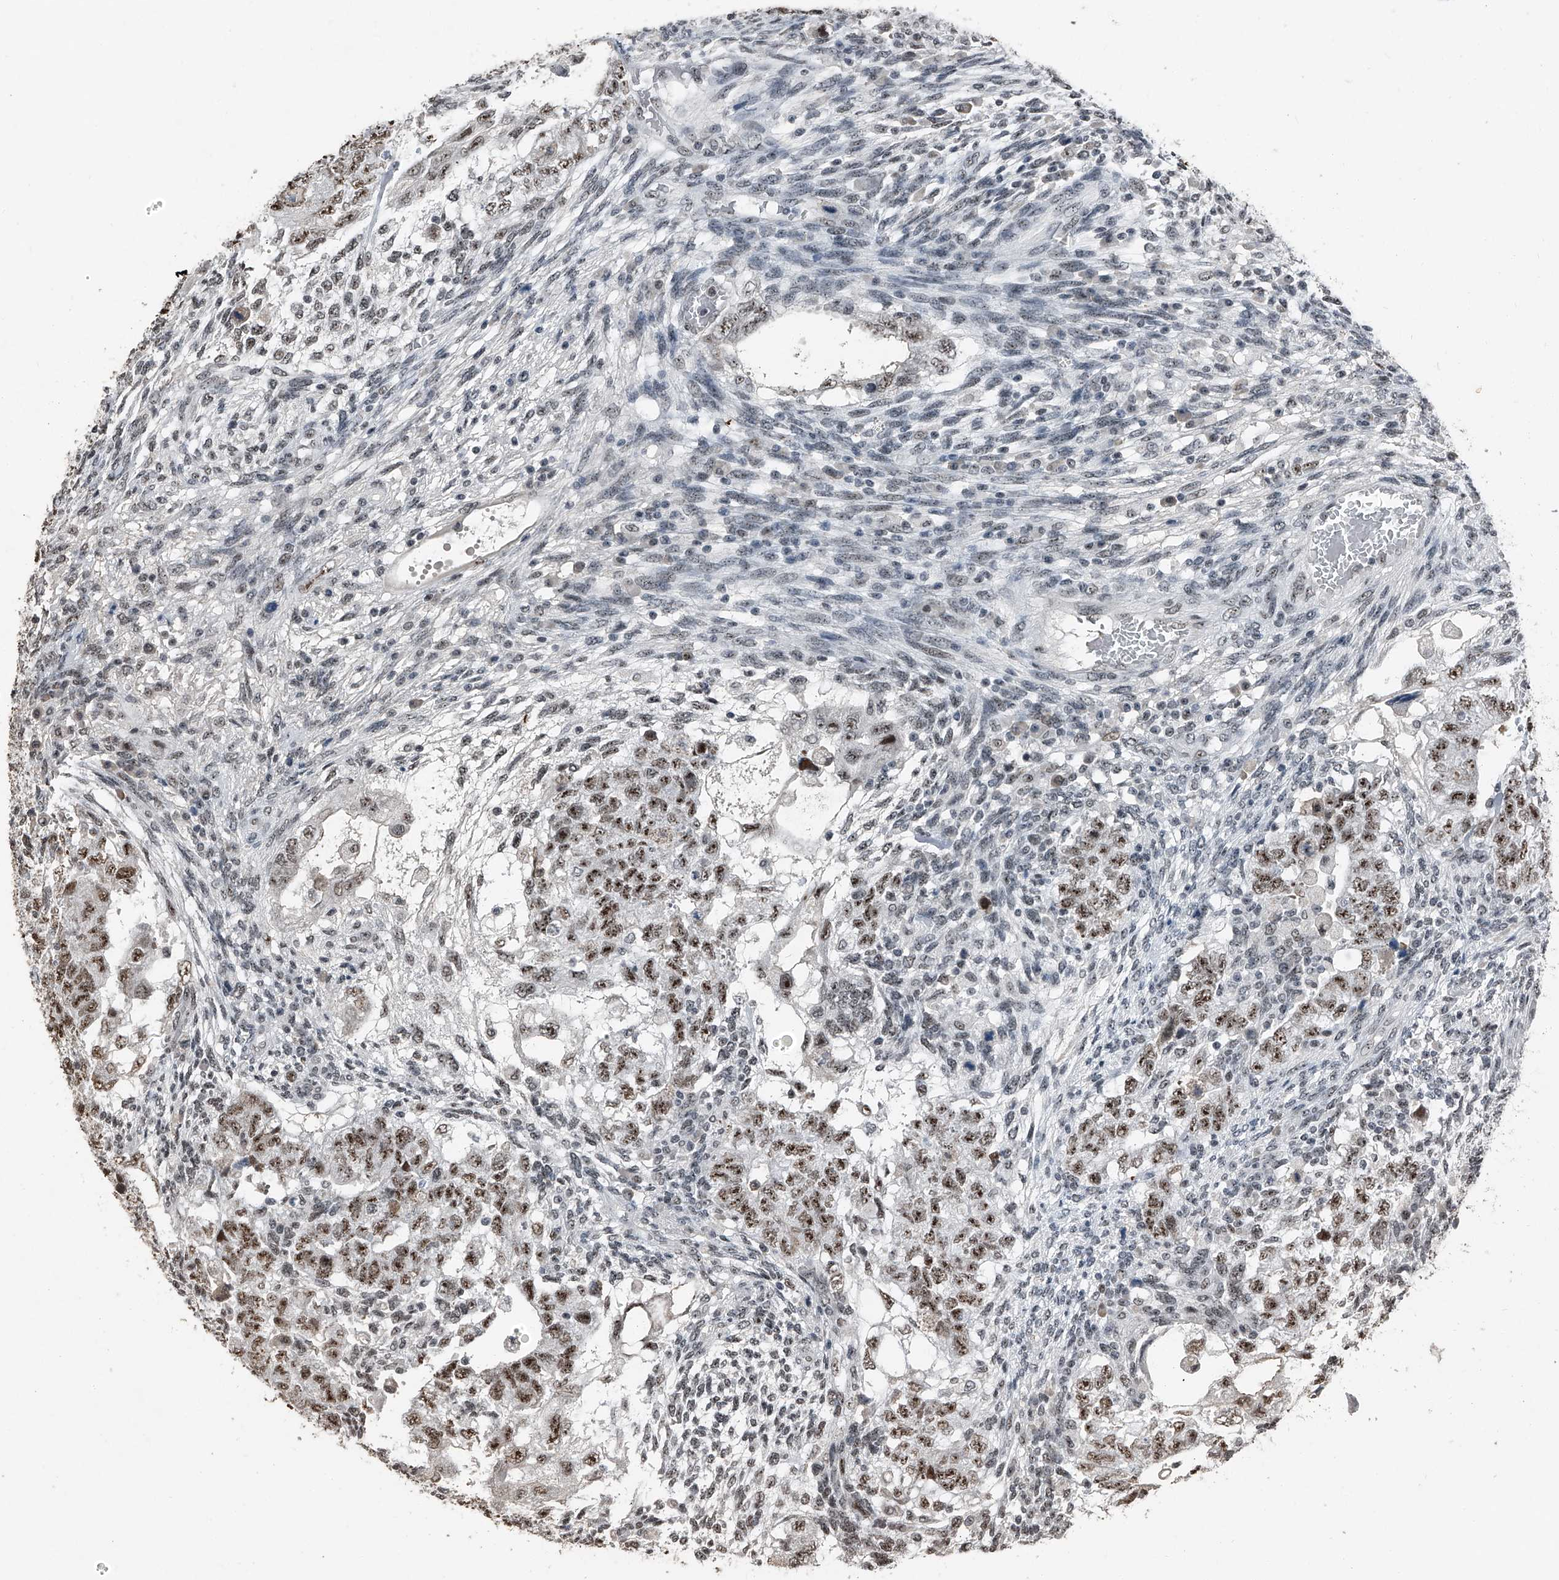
{"staining": {"intensity": "moderate", "quantity": ">75%", "location": "nuclear"}, "tissue": "testis cancer", "cell_type": "Tumor cells", "image_type": "cancer", "snomed": [{"axis": "morphology", "description": "Normal tissue, NOS"}, {"axis": "morphology", "description": "Carcinoma, Embryonal, NOS"}, {"axis": "topography", "description": "Testis"}], "caption": "Human testis cancer (embryonal carcinoma) stained with a protein marker displays moderate staining in tumor cells.", "gene": "TCOF1", "patient": {"sex": "male", "age": 36}}